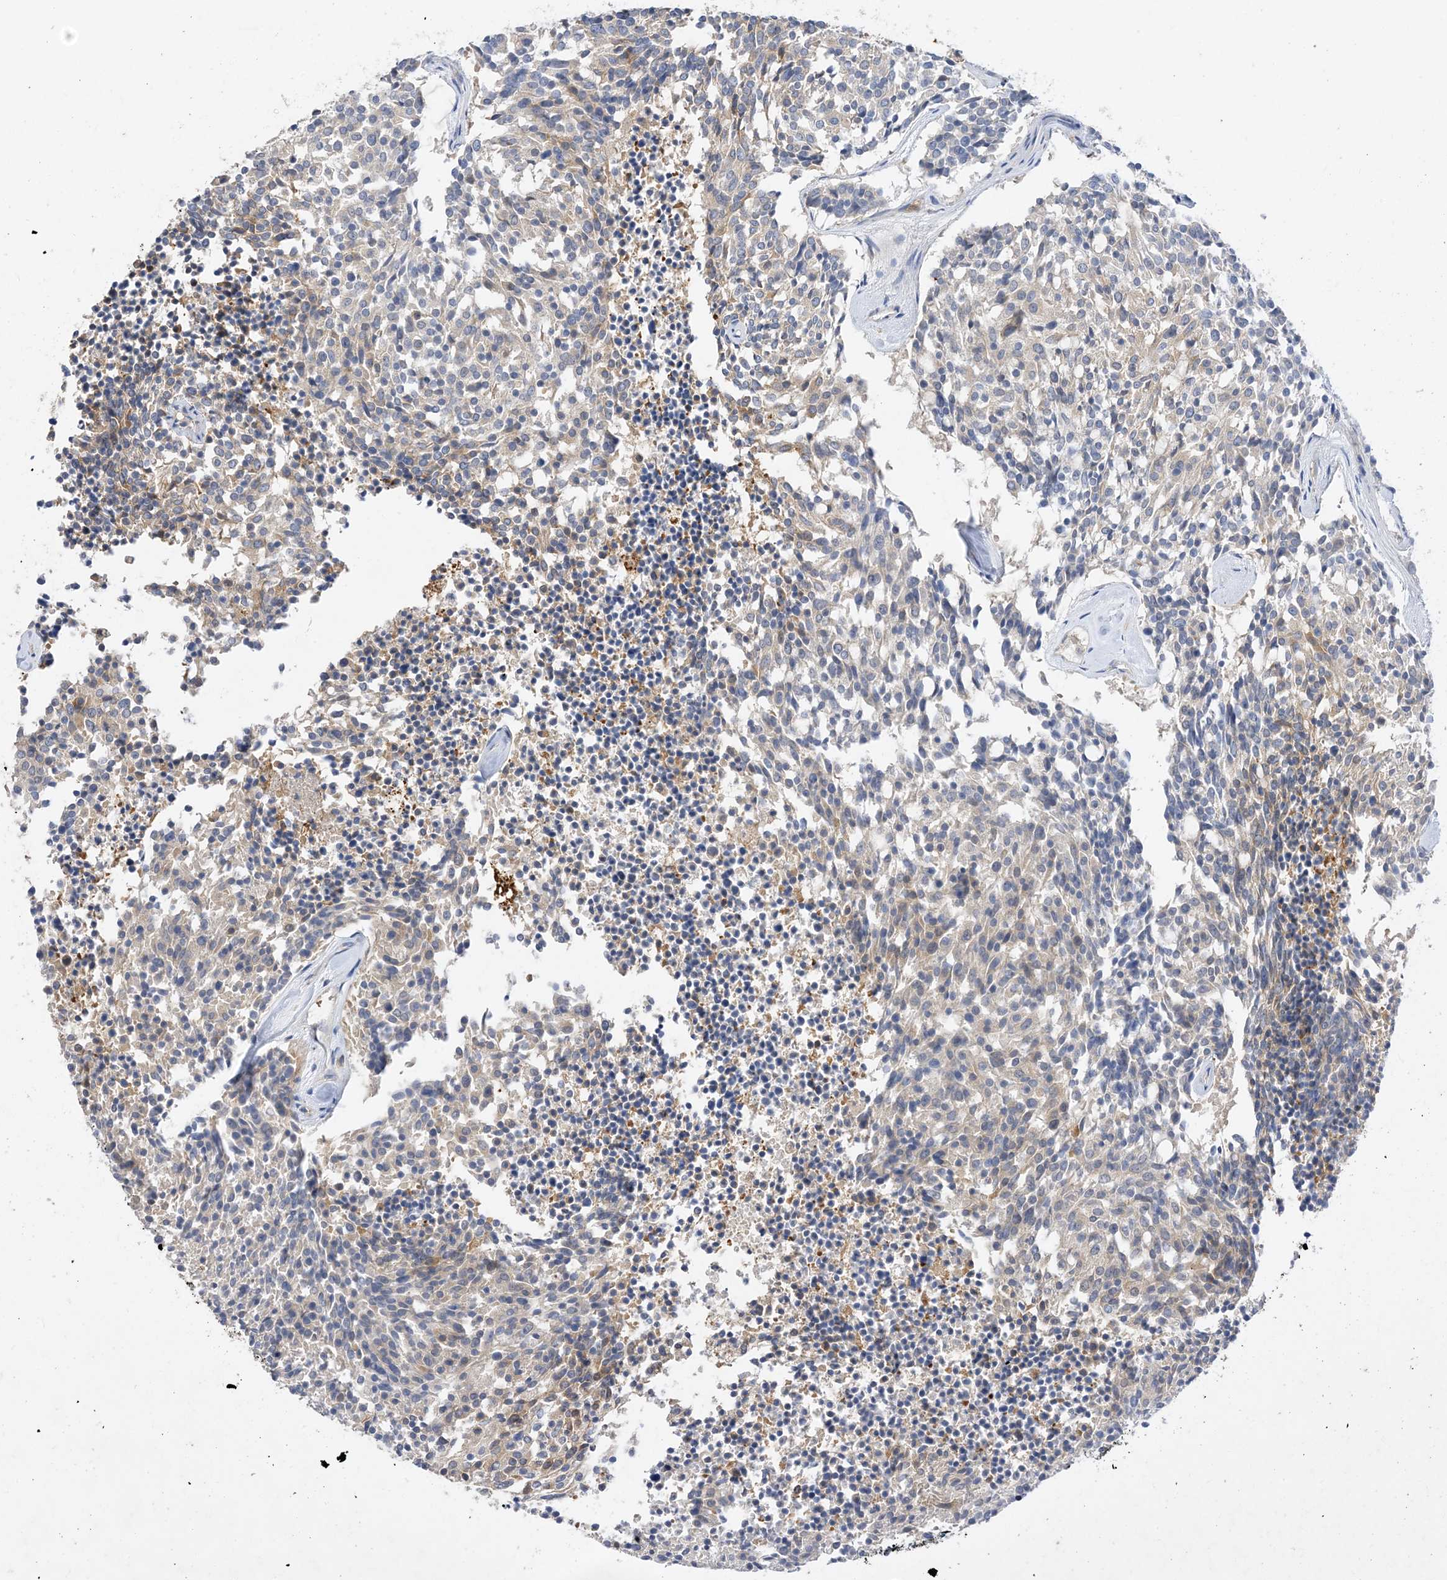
{"staining": {"intensity": "weak", "quantity": "<25%", "location": "cytoplasmic/membranous"}, "tissue": "carcinoid", "cell_type": "Tumor cells", "image_type": "cancer", "snomed": [{"axis": "morphology", "description": "Carcinoid, malignant, NOS"}, {"axis": "topography", "description": "Pancreas"}], "caption": "The micrograph shows no significant positivity in tumor cells of carcinoid.", "gene": "ARV1", "patient": {"sex": "female", "age": 54}}